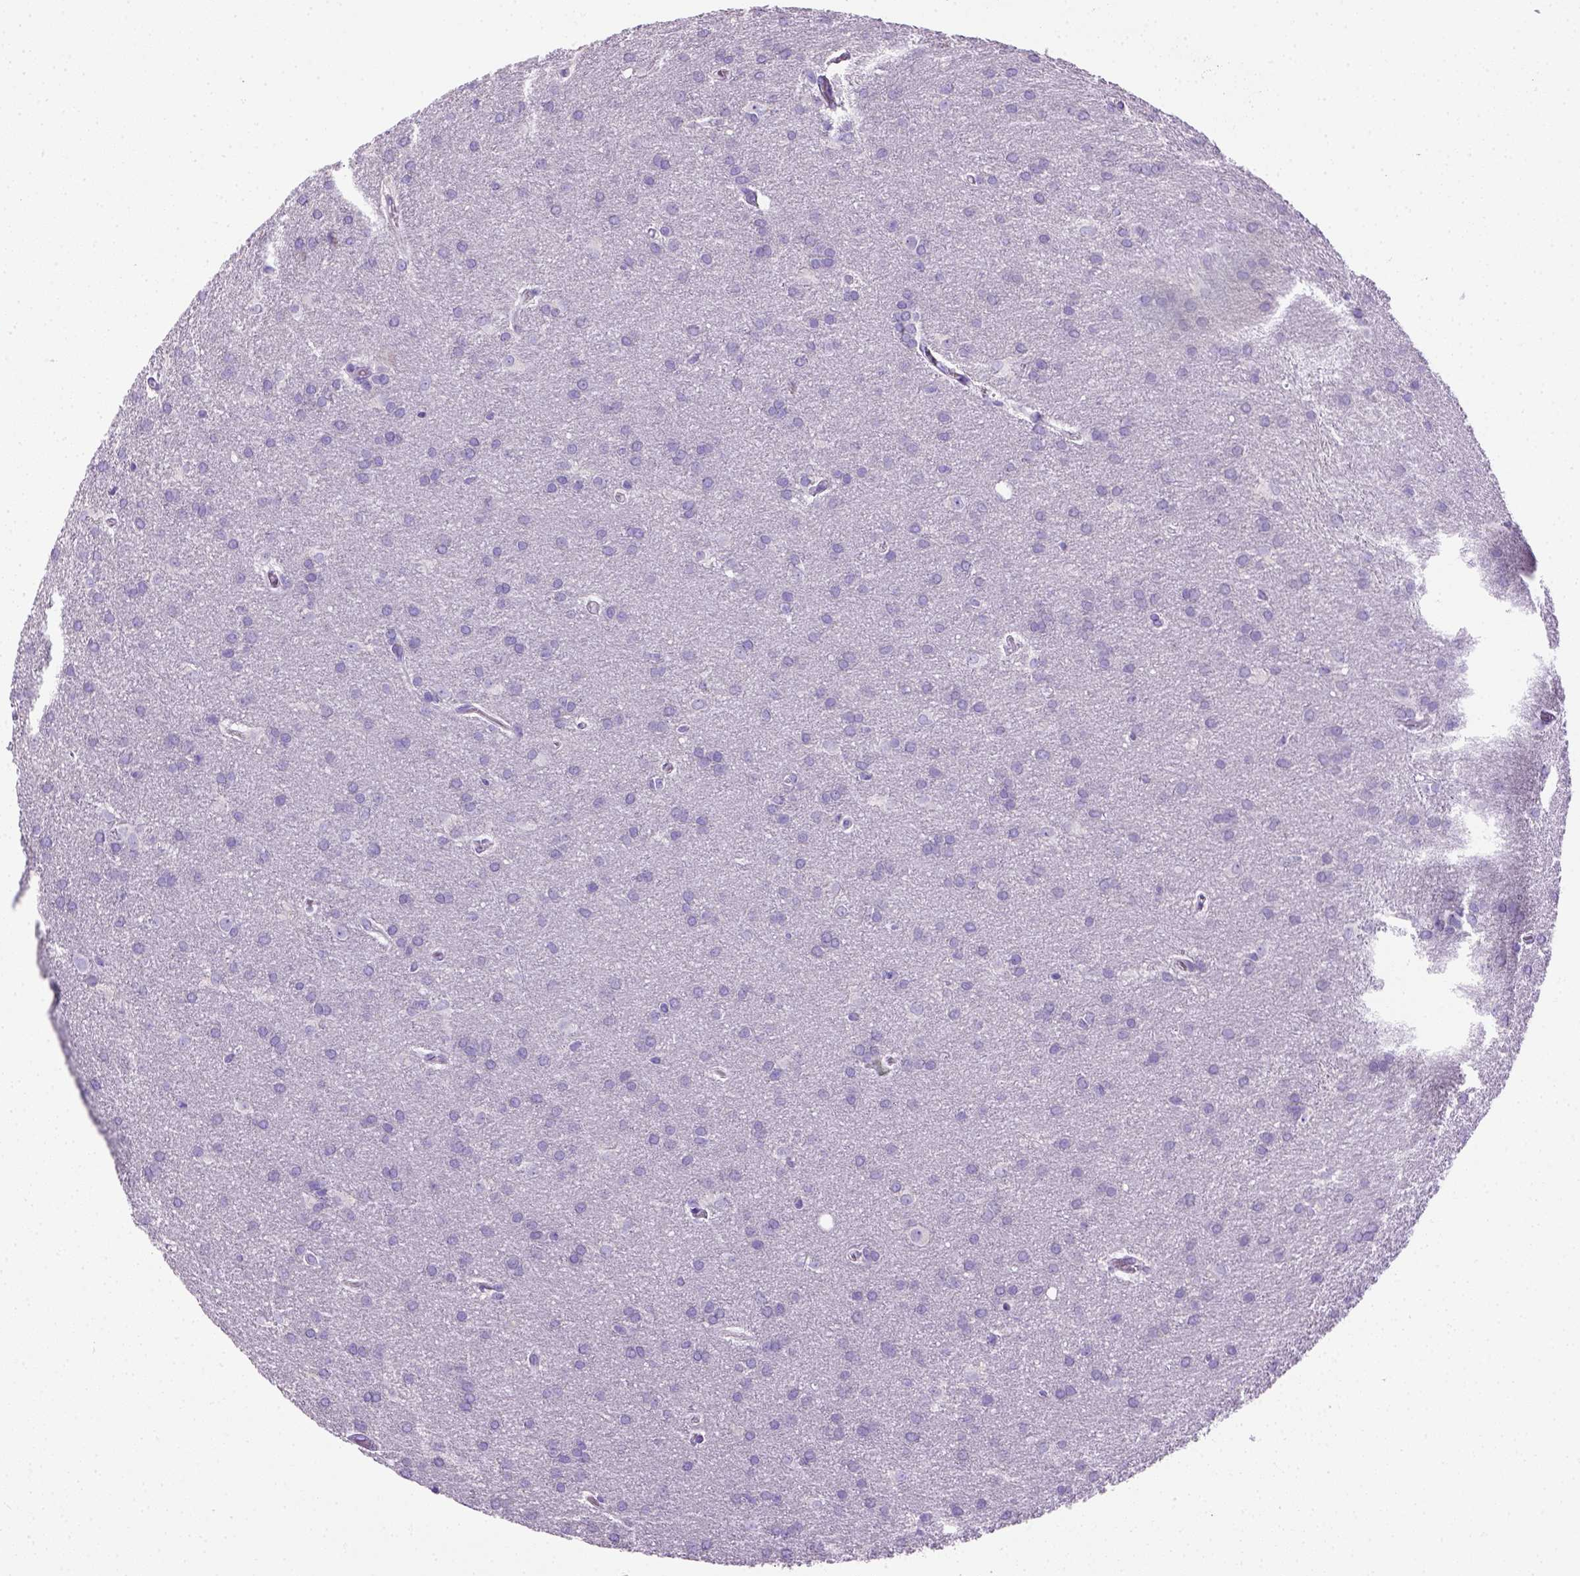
{"staining": {"intensity": "negative", "quantity": "none", "location": "none"}, "tissue": "glioma", "cell_type": "Tumor cells", "image_type": "cancer", "snomed": [{"axis": "morphology", "description": "Glioma, malignant, Low grade"}, {"axis": "topography", "description": "Brain"}], "caption": "Glioma was stained to show a protein in brown. There is no significant staining in tumor cells.", "gene": "KRT71", "patient": {"sex": "female", "age": 32}}